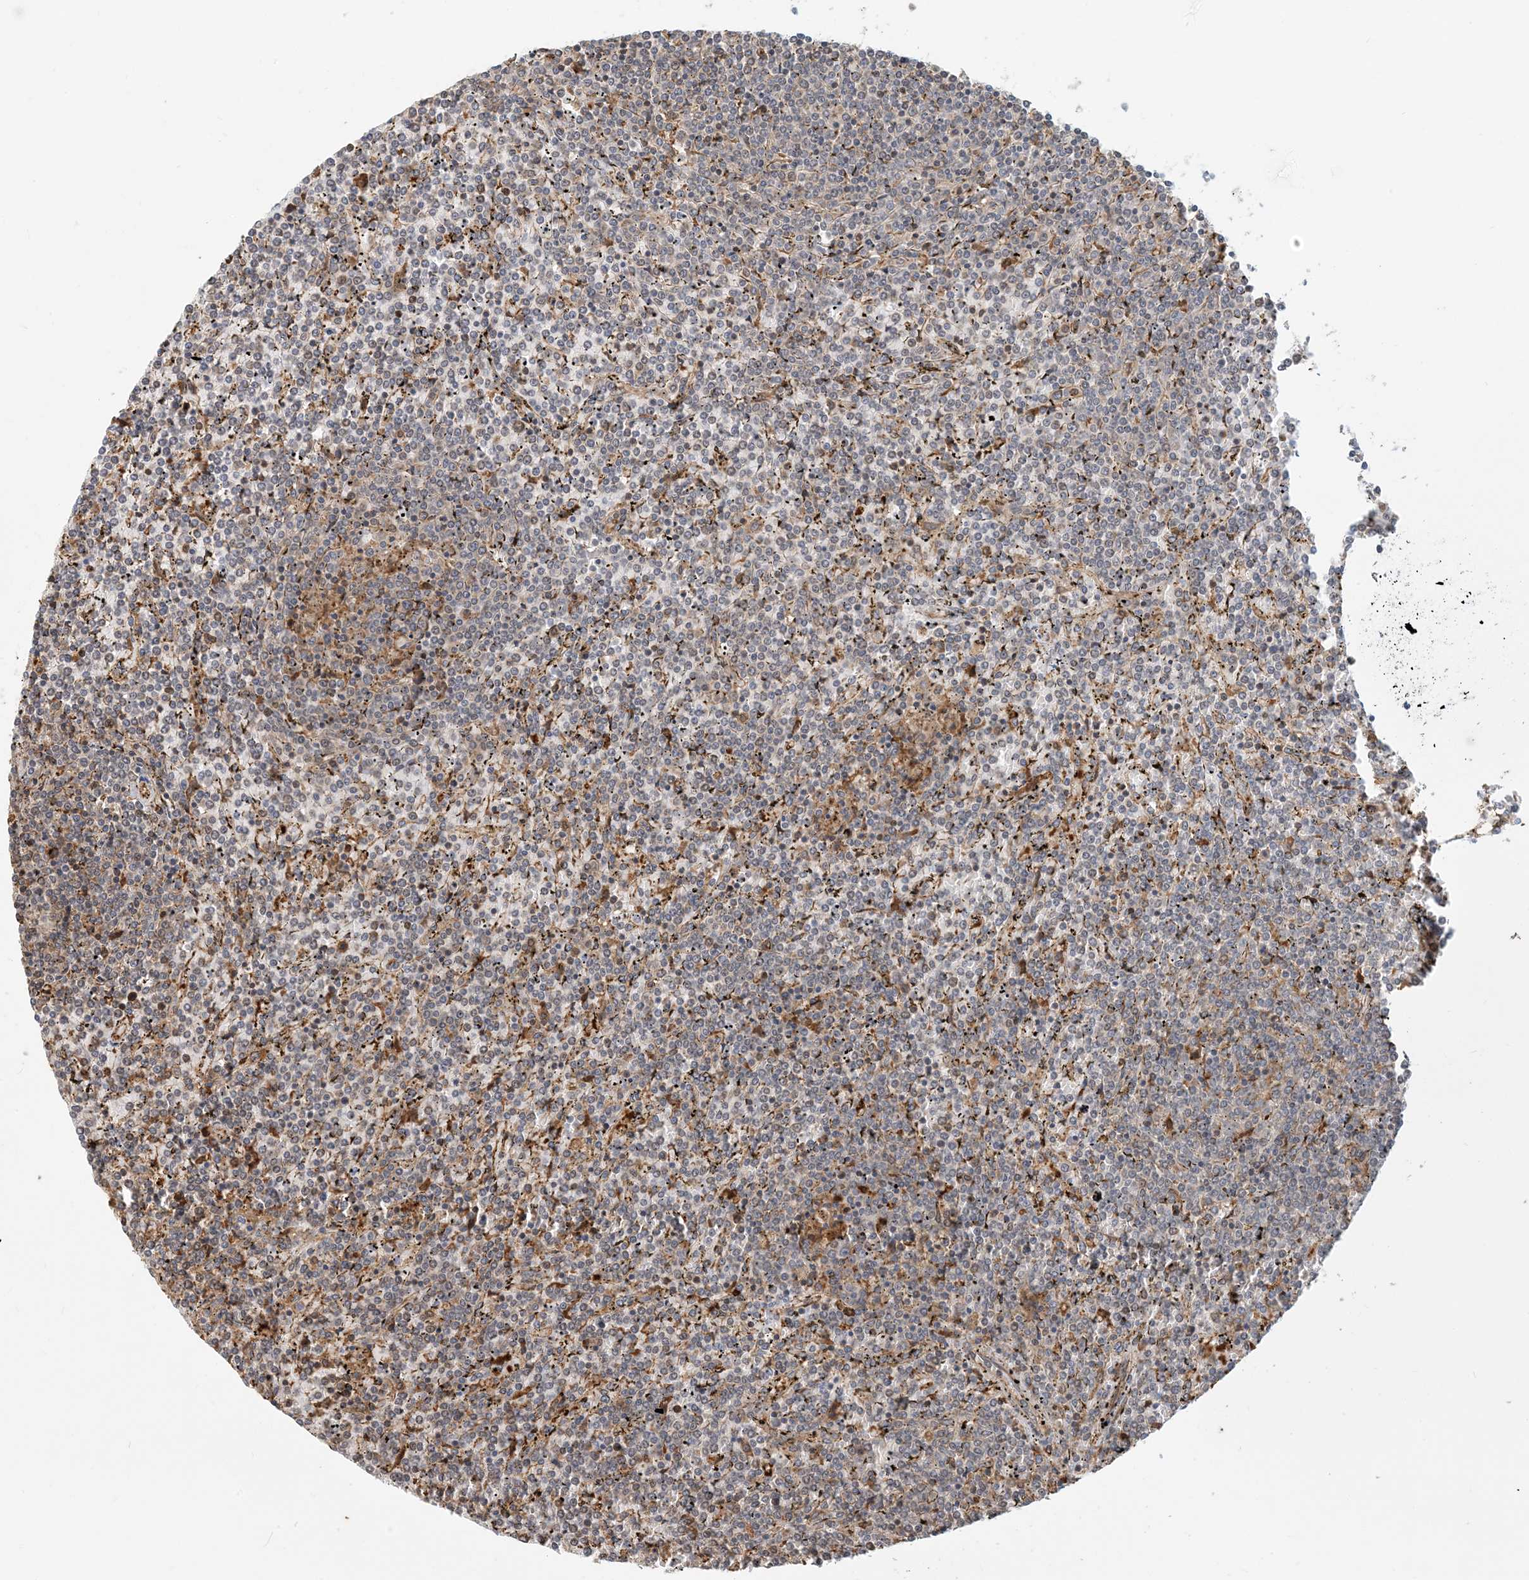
{"staining": {"intensity": "negative", "quantity": "none", "location": "none"}, "tissue": "lymphoma", "cell_type": "Tumor cells", "image_type": "cancer", "snomed": [{"axis": "morphology", "description": "Malignant lymphoma, non-Hodgkin's type, Low grade"}, {"axis": "topography", "description": "Spleen"}], "caption": "Immunohistochemical staining of human low-grade malignant lymphoma, non-Hodgkin's type reveals no significant expression in tumor cells.", "gene": "HNMT", "patient": {"sex": "female", "age": 19}}